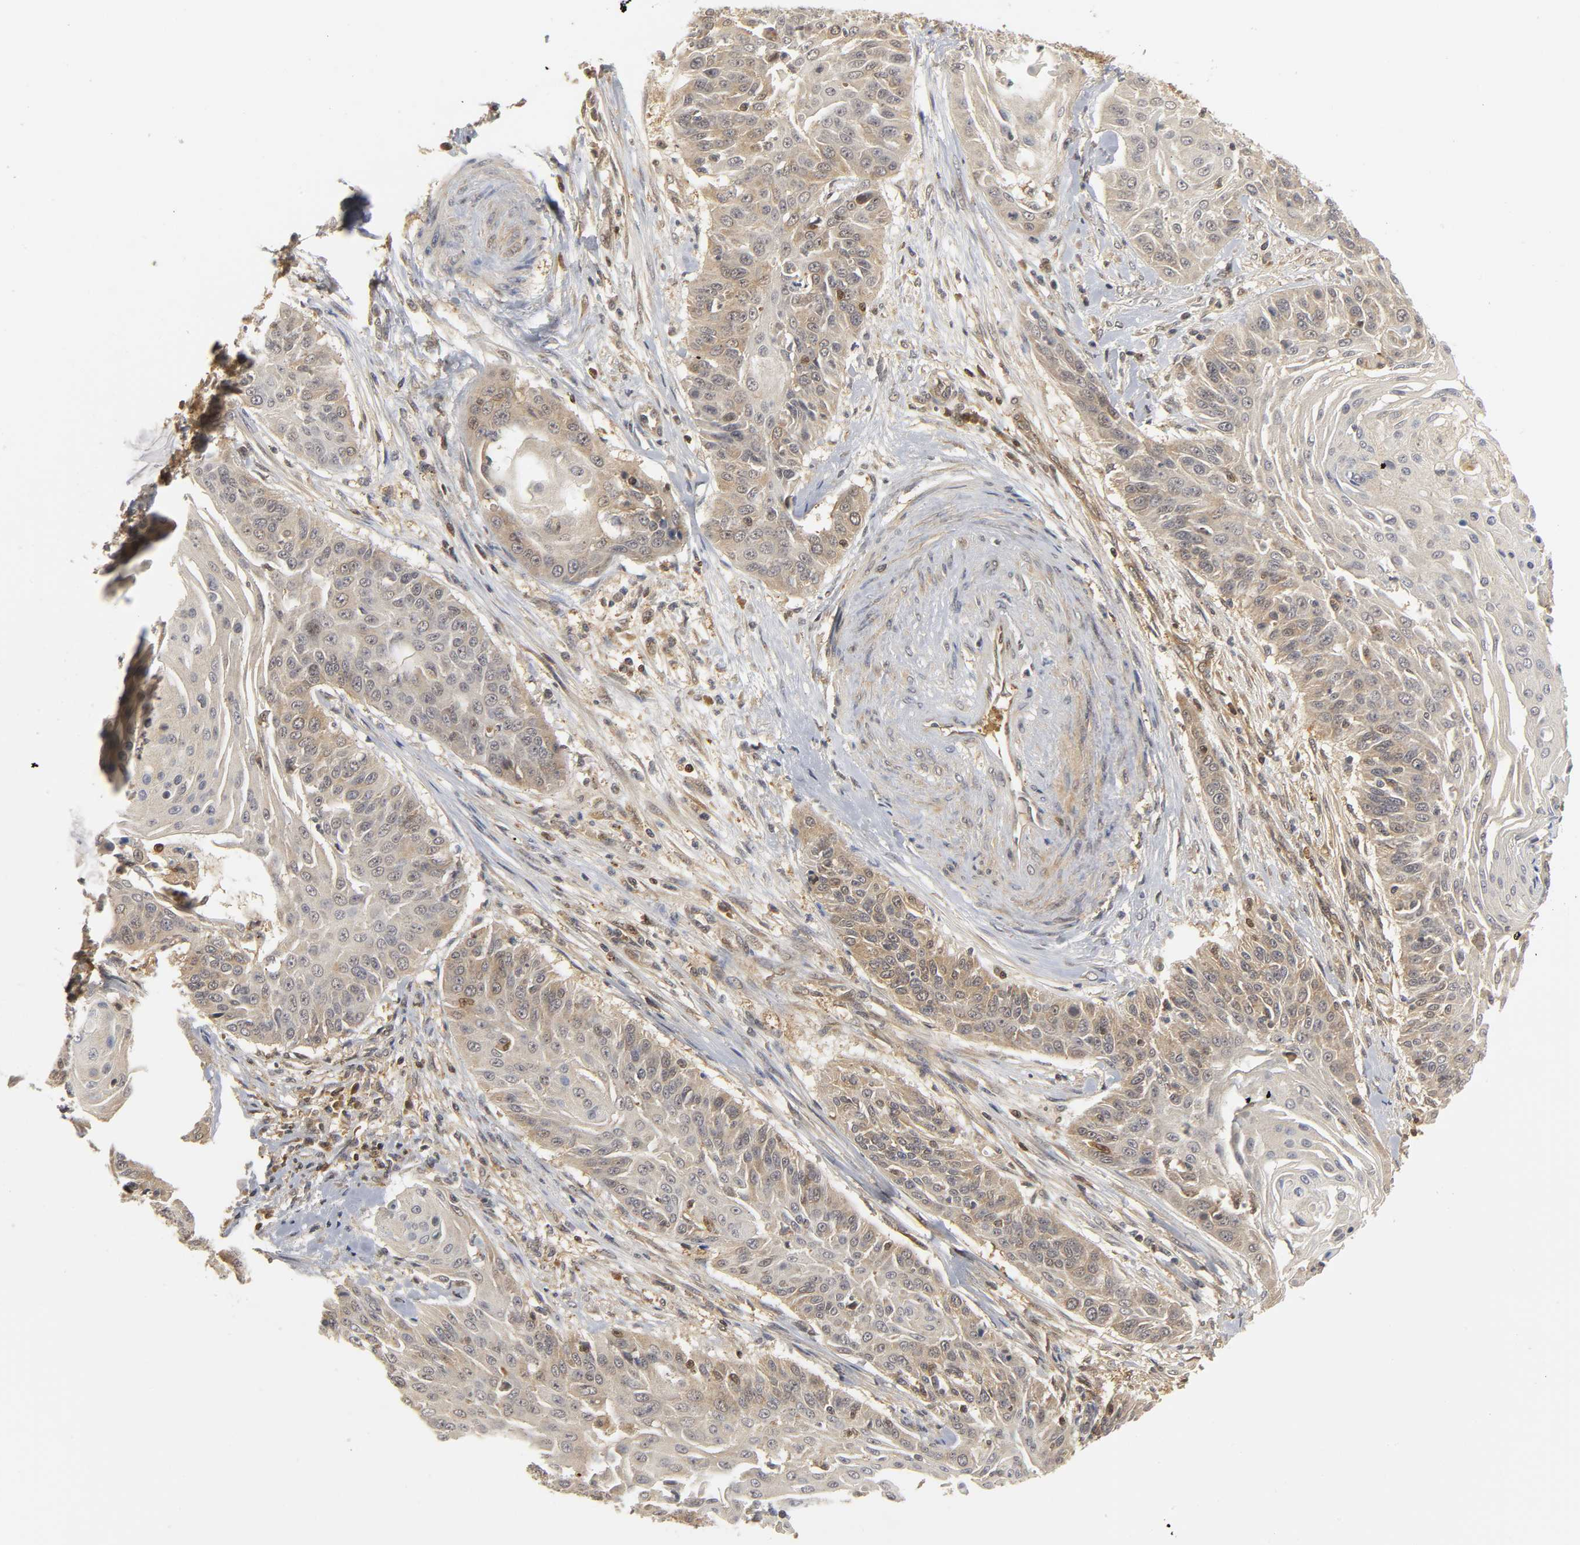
{"staining": {"intensity": "strong", "quantity": ">75%", "location": "cytoplasmic/membranous"}, "tissue": "cervical cancer", "cell_type": "Tumor cells", "image_type": "cancer", "snomed": [{"axis": "morphology", "description": "Squamous cell carcinoma, NOS"}, {"axis": "topography", "description": "Cervix"}], "caption": "Immunohistochemical staining of human cervical cancer demonstrates strong cytoplasmic/membranous protein staining in about >75% of tumor cells.", "gene": "PARK7", "patient": {"sex": "female", "age": 33}}